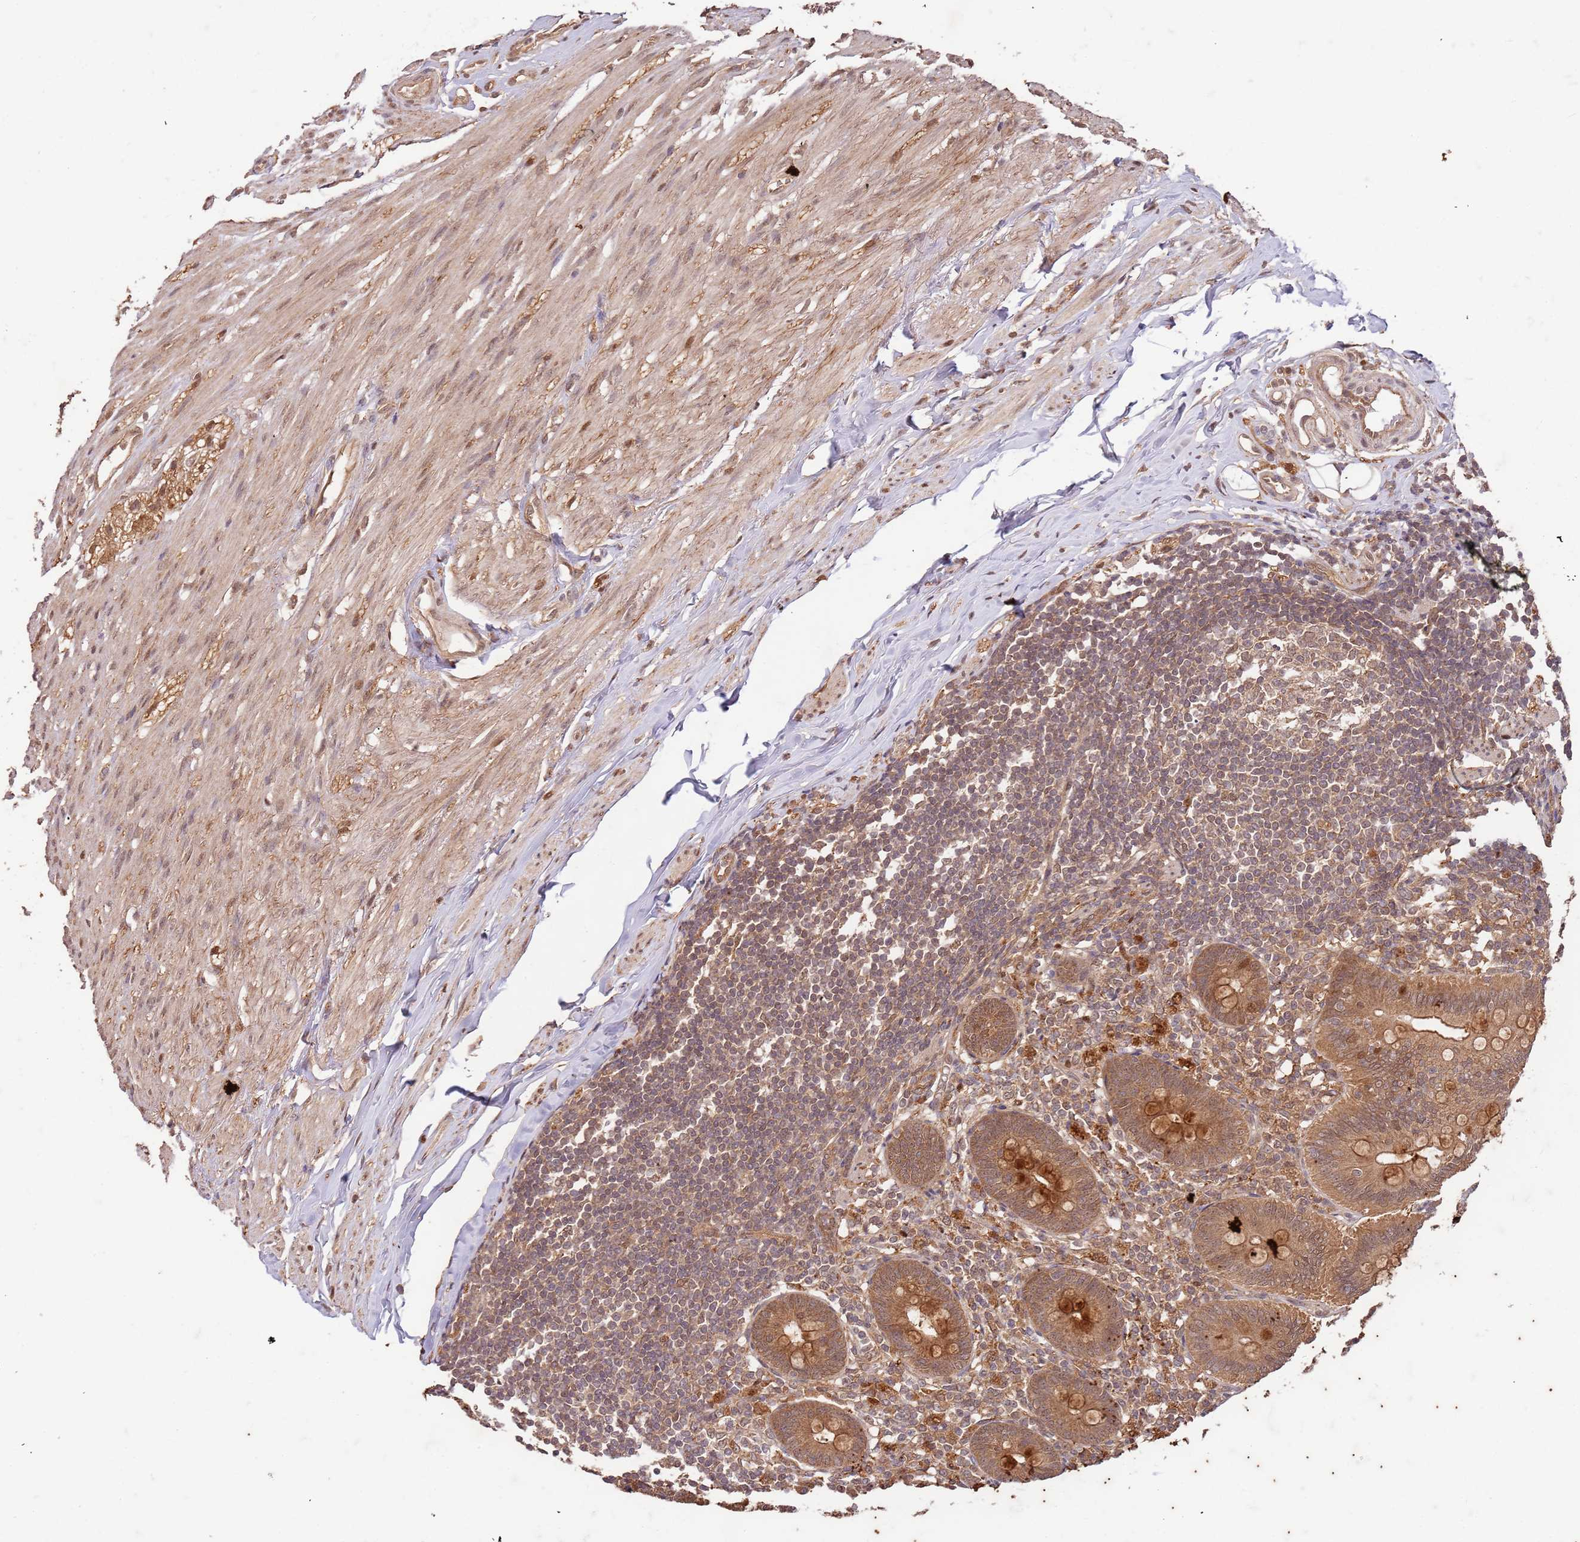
{"staining": {"intensity": "strong", "quantity": ">75%", "location": "cytoplasmic/membranous"}, "tissue": "appendix", "cell_type": "Glandular cells", "image_type": "normal", "snomed": [{"axis": "morphology", "description": "Normal tissue, NOS"}, {"axis": "topography", "description": "Appendix"}], "caption": "Strong cytoplasmic/membranous positivity is present in about >75% of glandular cells in normal appendix.", "gene": "UBE3A", "patient": {"sex": "female", "age": 62}}